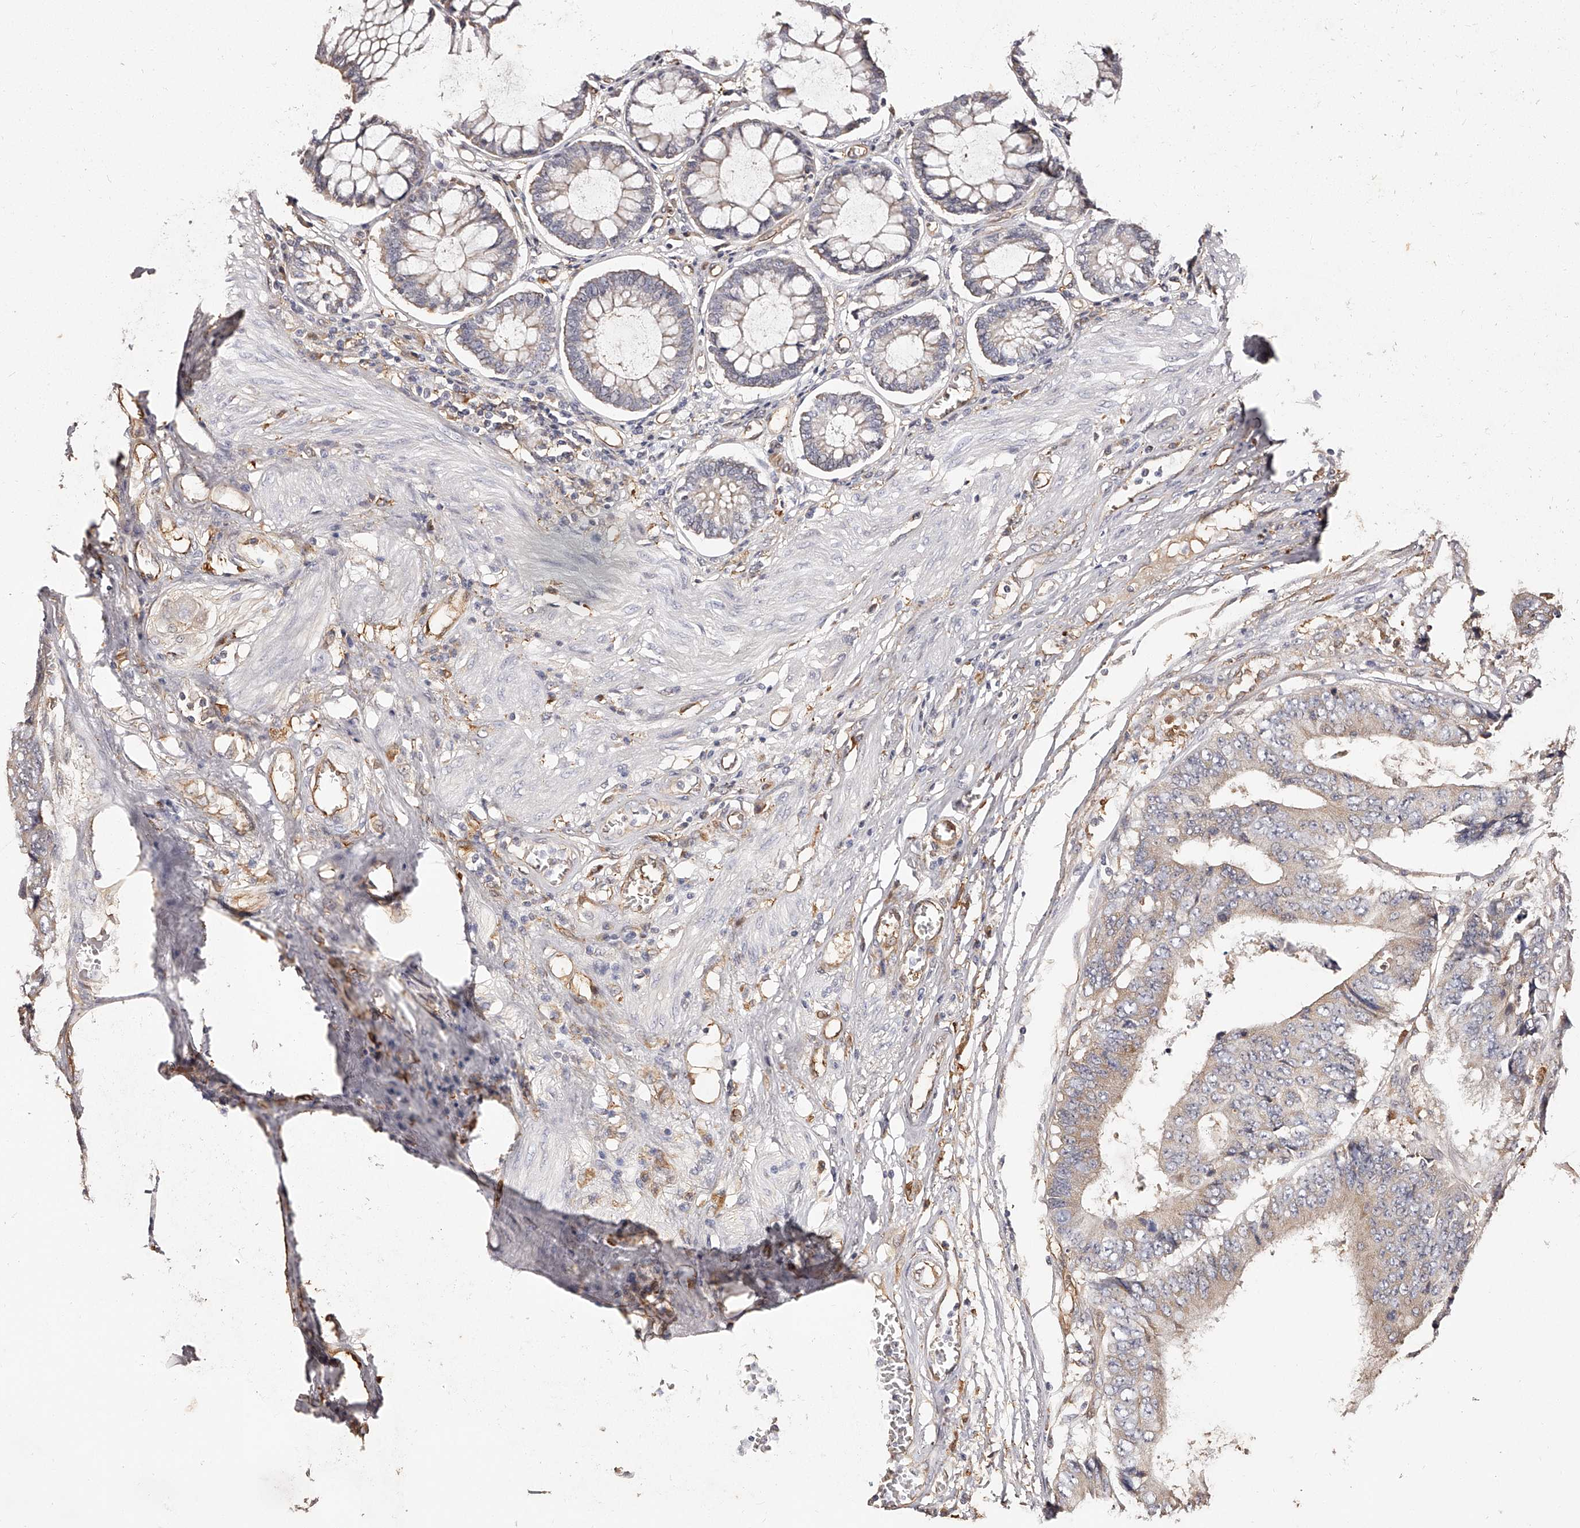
{"staining": {"intensity": "weak", "quantity": ">75%", "location": "cytoplasmic/membranous"}, "tissue": "colorectal cancer", "cell_type": "Tumor cells", "image_type": "cancer", "snomed": [{"axis": "morphology", "description": "Adenocarcinoma, NOS"}, {"axis": "topography", "description": "Rectum"}], "caption": "Immunohistochemistry of colorectal cancer (adenocarcinoma) exhibits low levels of weak cytoplasmic/membranous expression in approximately >75% of tumor cells. The staining was performed using DAB, with brown indicating positive protein expression. Nuclei are stained blue with hematoxylin.", "gene": "LAP3", "patient": {"sex": "male", "age": 84}}